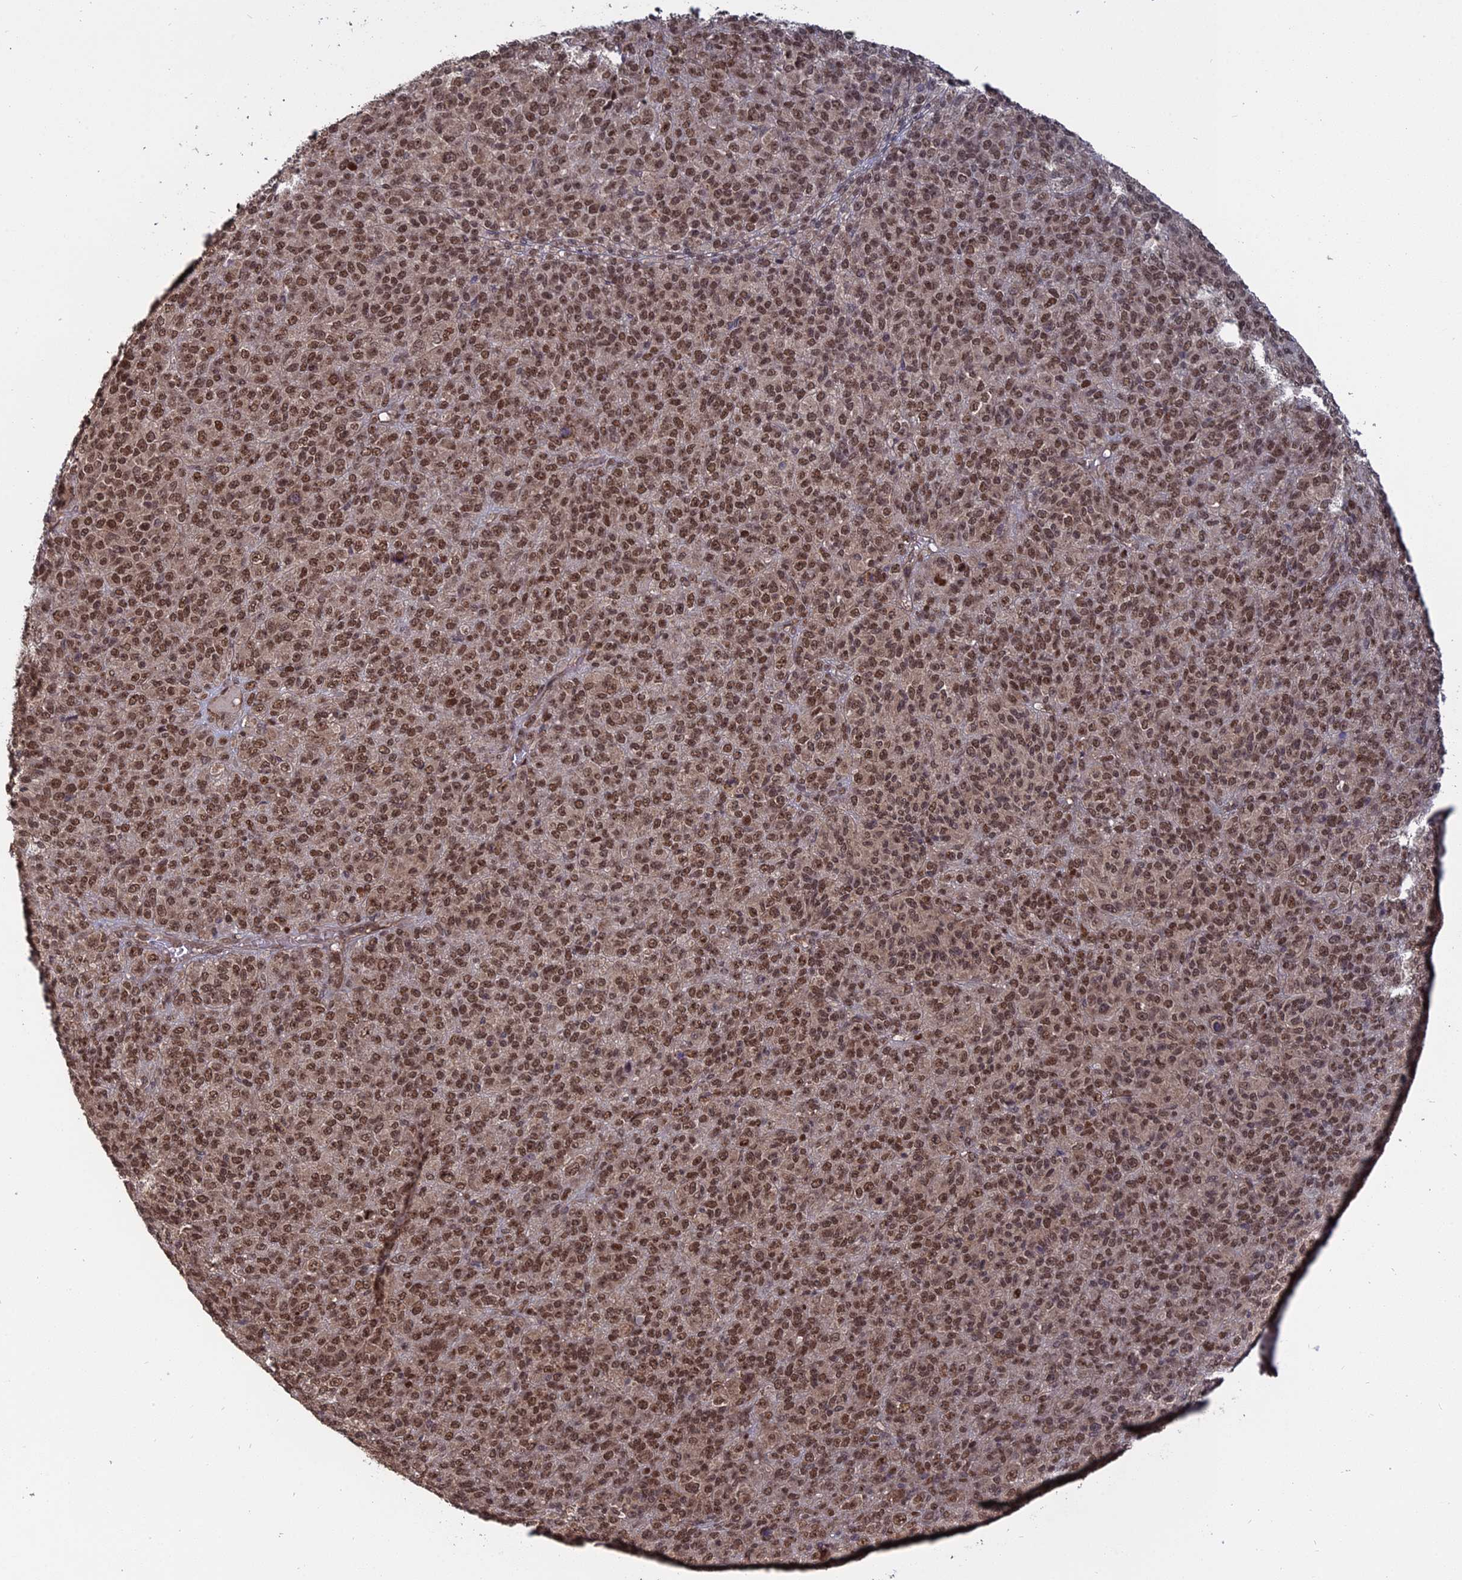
{"staining": {"intensity": "moderate", "quantity": ">75%", "location": "nuclear"}, "tissue": "melanoma", "cell_type": "Tumor cells", "image_type": "cancer", "snomed": [{"axis": "morphology", "description": "Malignant melanoma, Metastatic site"}, {"axis": "topography", "description": "Brain"}], "caption": "Immunohistochemical staining of melanoma shows moderate nuclear protein positivity in about >75% of tumor cells.", "gene": "PKIG", "patient": {"sex": "female", "age": 56}}